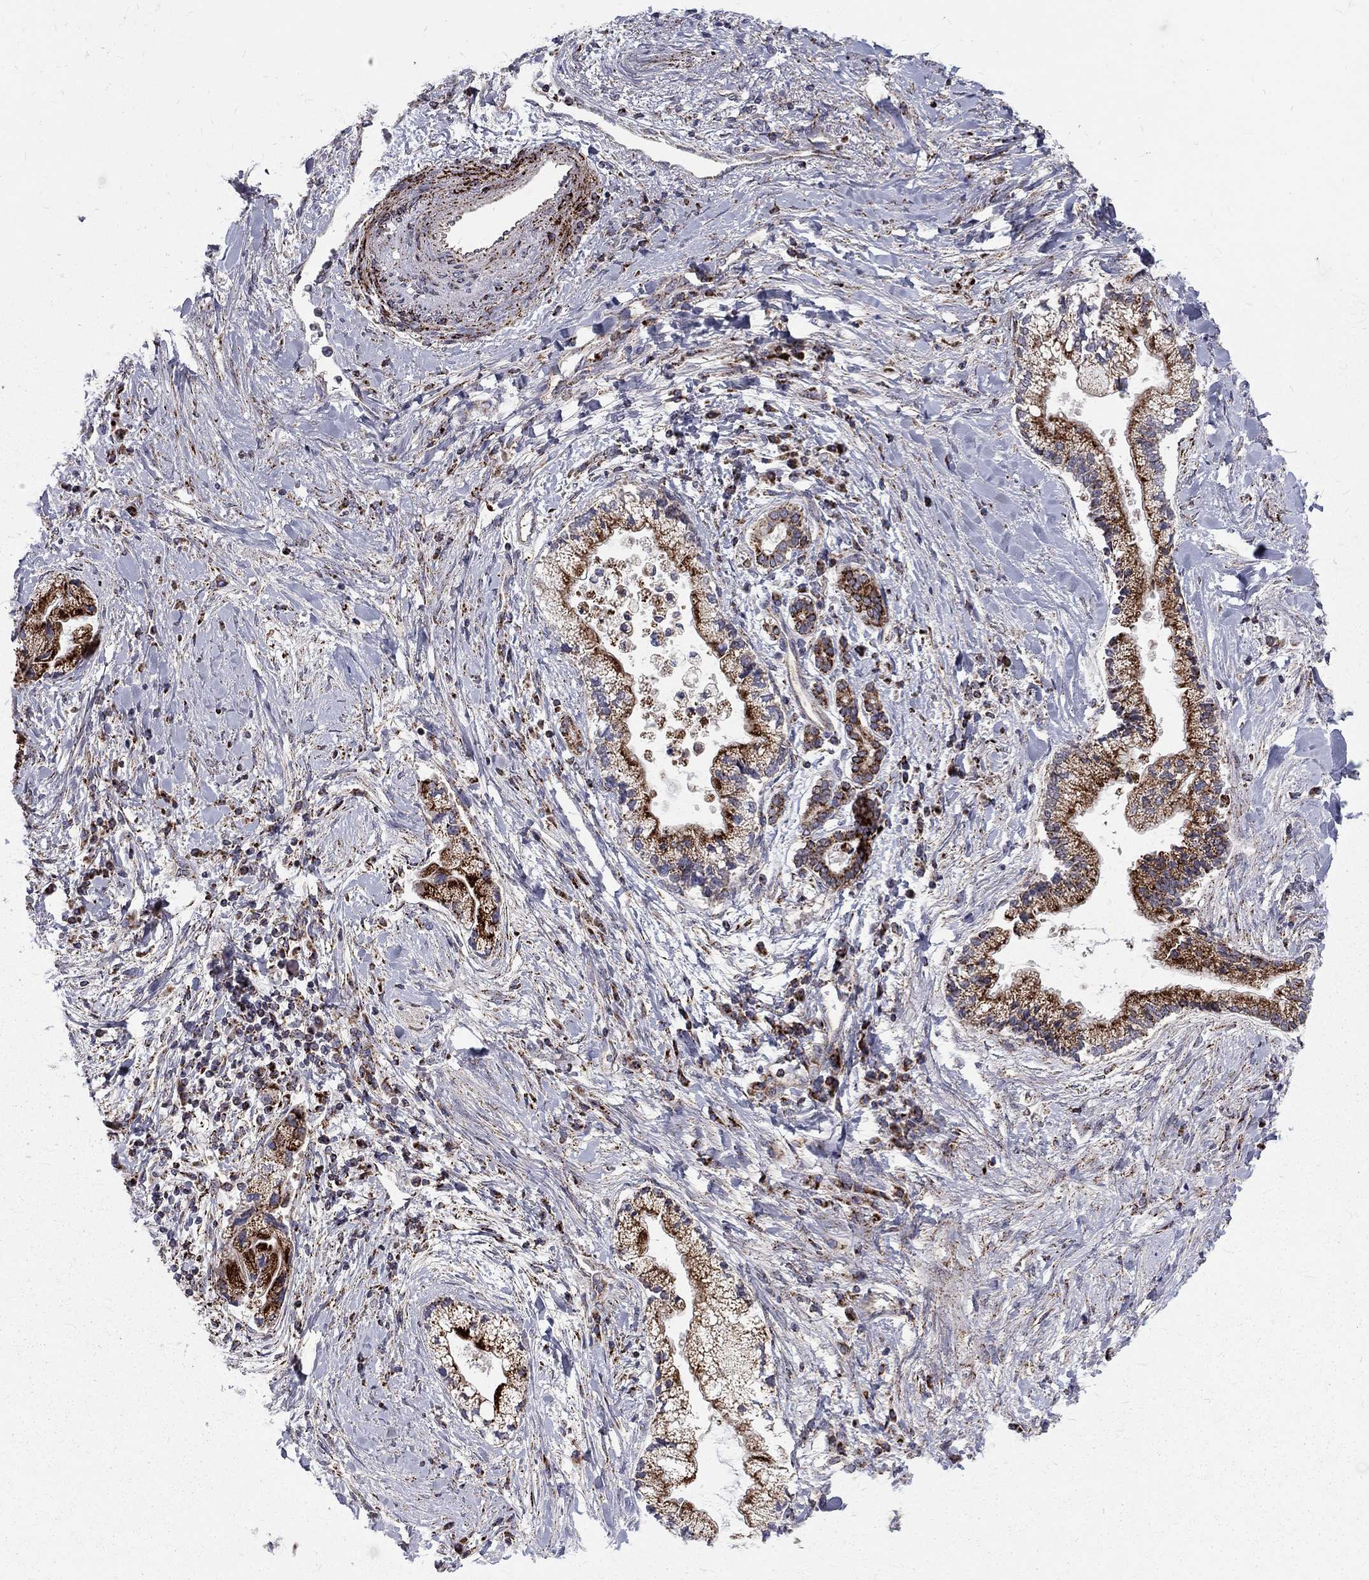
{"staining": {"intensity": "strong", "quantity": ">75%", "location": "cytoplasmic/membranous"}, "tissue": "liver cancer", "cell_type": "Tumor cells", "image_type": "cancer", "snomed": [{"axis": "morphology", "description": "Cholangiocarcinoma"}, {"axis": "topography", "description": "Liver"}], "caption": "The histopathology image displays staining of liver cancer, revealing strong cytoplasmic/membranous protein expression (brown color) within tumor cells.", "gene": "ALDH1B1", "patient": {"sex": "male", "age": 50}}